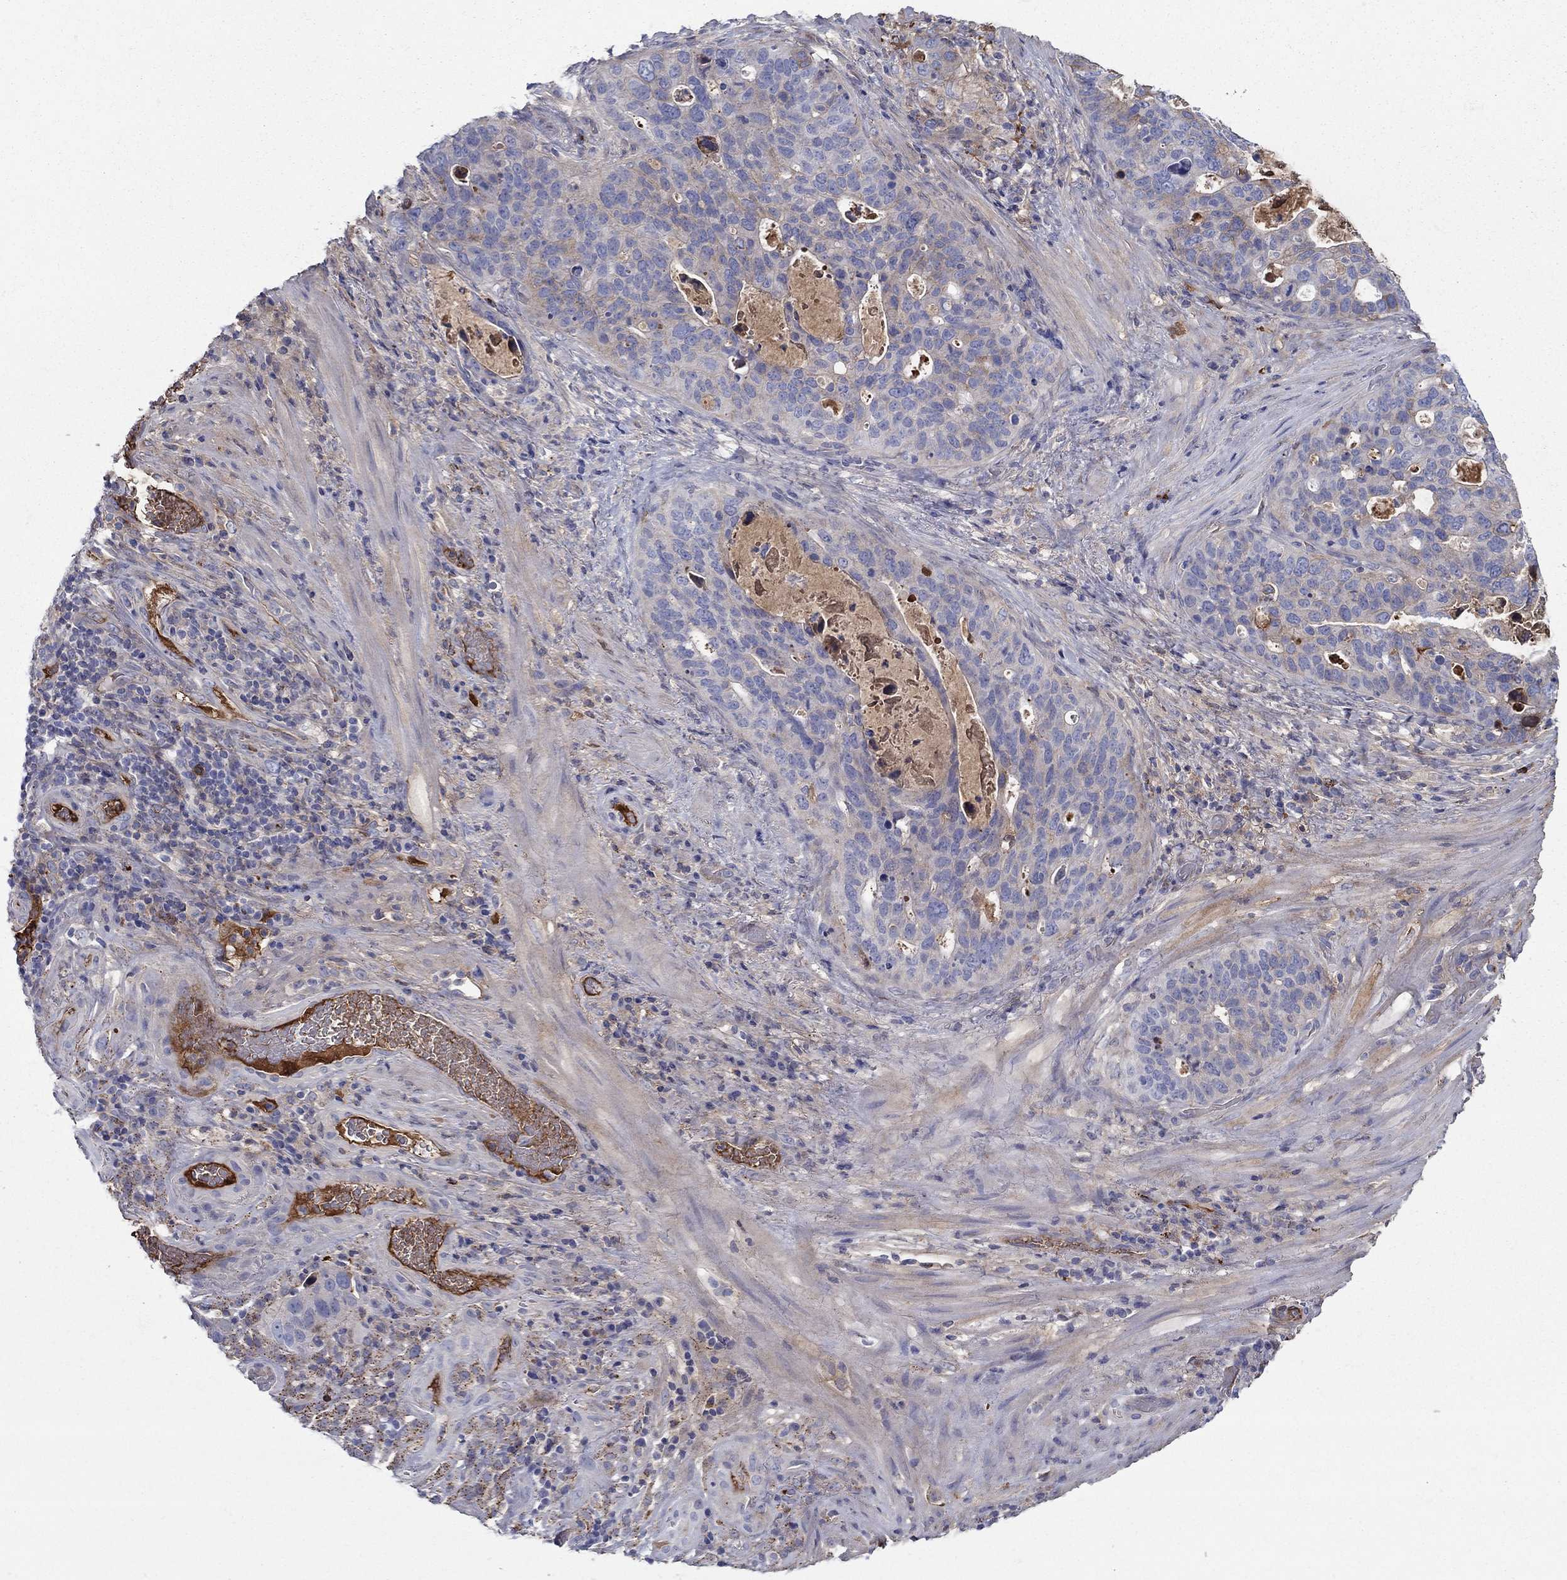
{"staining": {"intensity": "weak", "quantity": "<25%", "location": "cytoplasmic/membranous"}, "tissue": "stomach cancer", "cell_type": "Tumor cells", "image_type": "cancer", "snomed": [{"axis": "morphology", "description": "Adenocarcinoma, NOS"}, {"axis": "topography", "description": "Stomach"}], "caption": "This is a micrograph of immunohistochemistry staining of stomach cancer (adenocarcinoma), which shows no expression in tumor cells.", "gene": "HPX", "patient": {"sex": "male", "age": 54}}